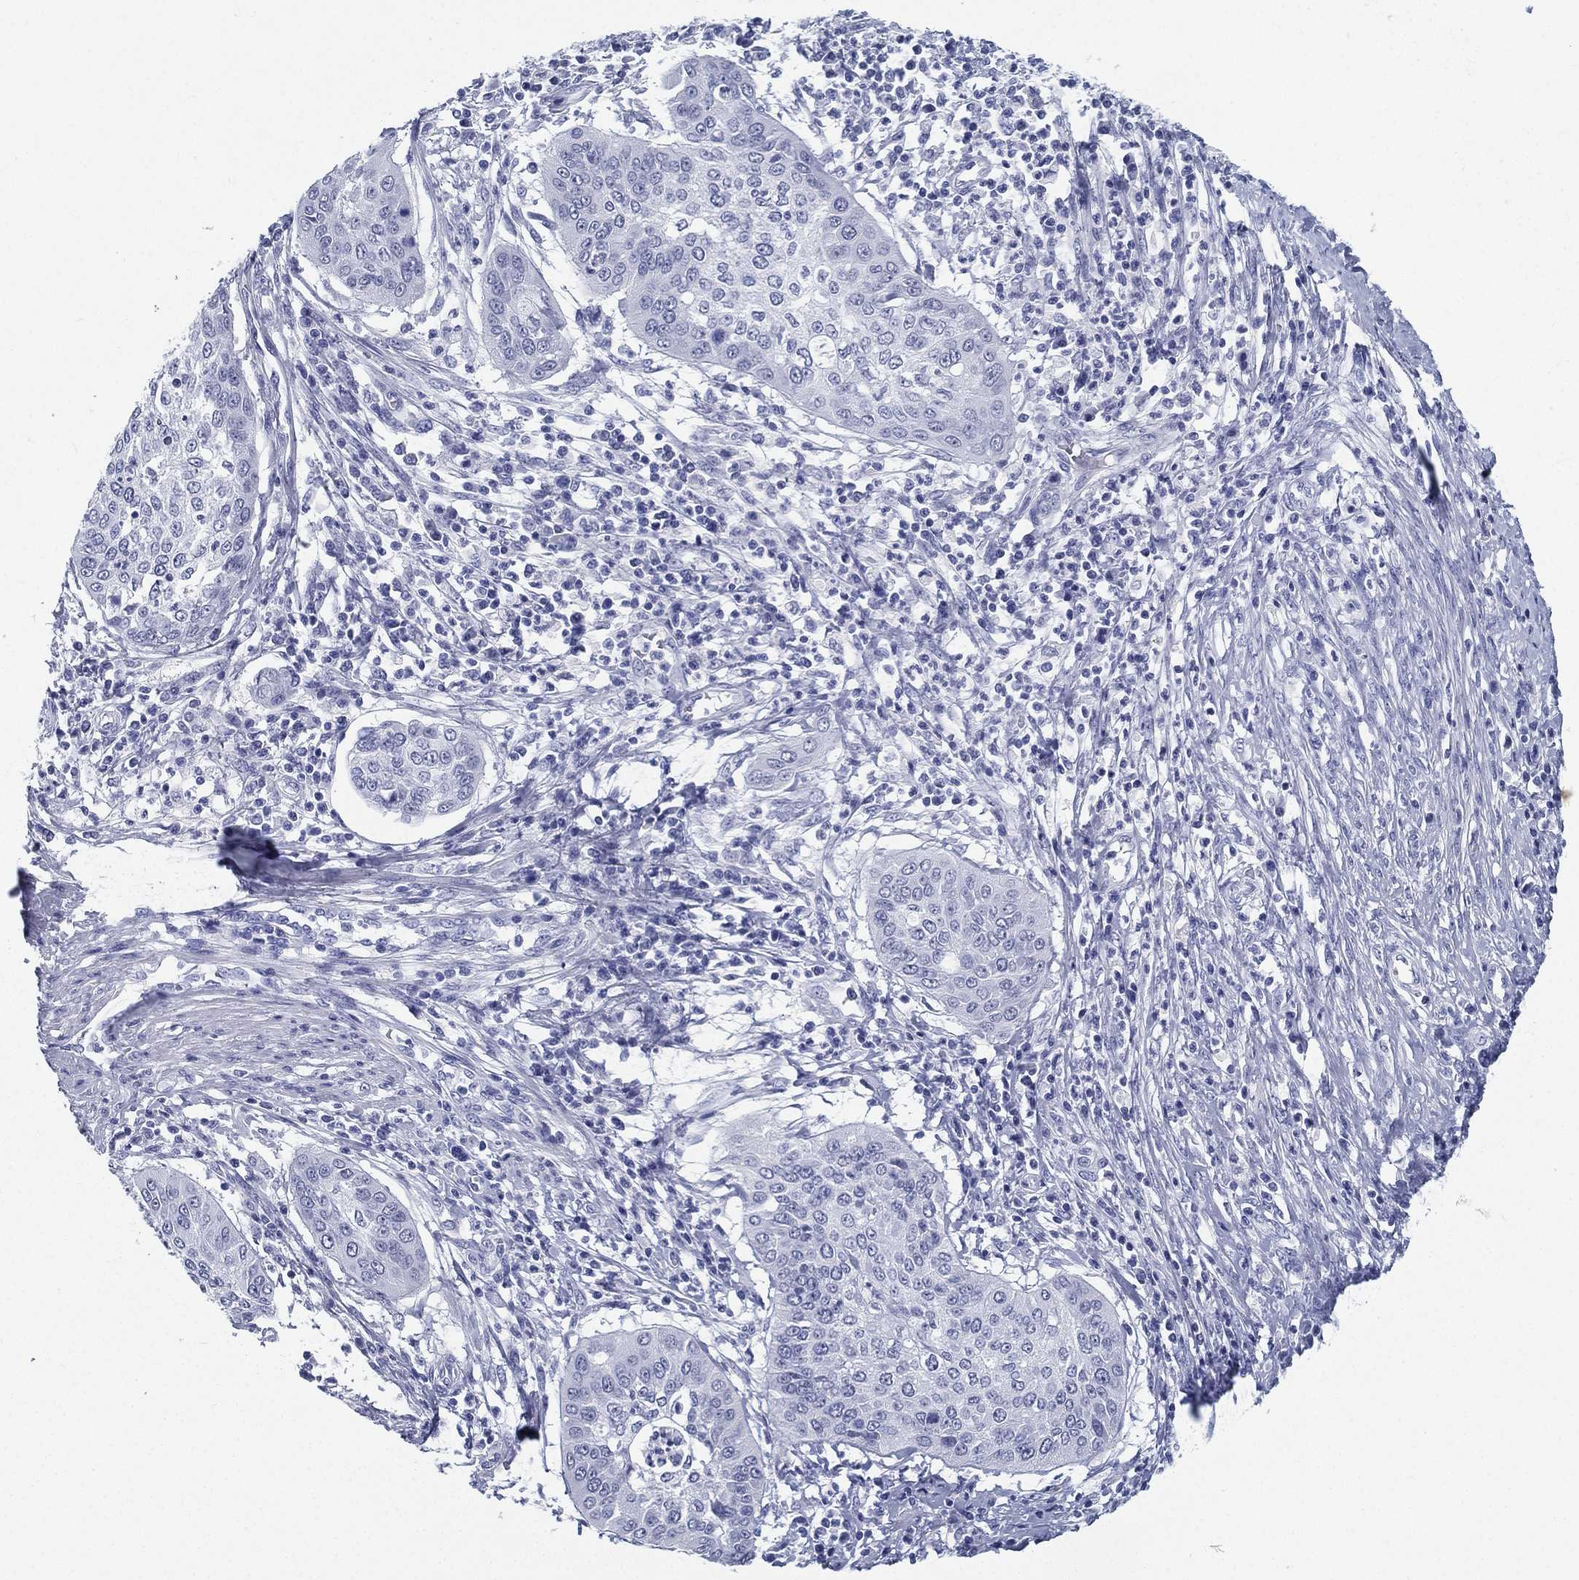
{"staining": {"intensity": "negative", "quantity": "none", "location": "none"}, "tissue": "cervical cancer", "cell_type": "Tumor cells", "image_type": "cancer", "snomed": [{"axis": "morphology", "description": "Normal tissue, NOS"}, {"axis": "morphology", "description": "Squamous cell carcinoma, NOS"}, {"axis": "topography", "description": "Cervix"}], "caption": "Cervical cancer was stained to show a protein in brown. There is no significant expression in tumor cells.", "gene": "ATP1B2", "patient": {"sex": "female", "age": 39}}